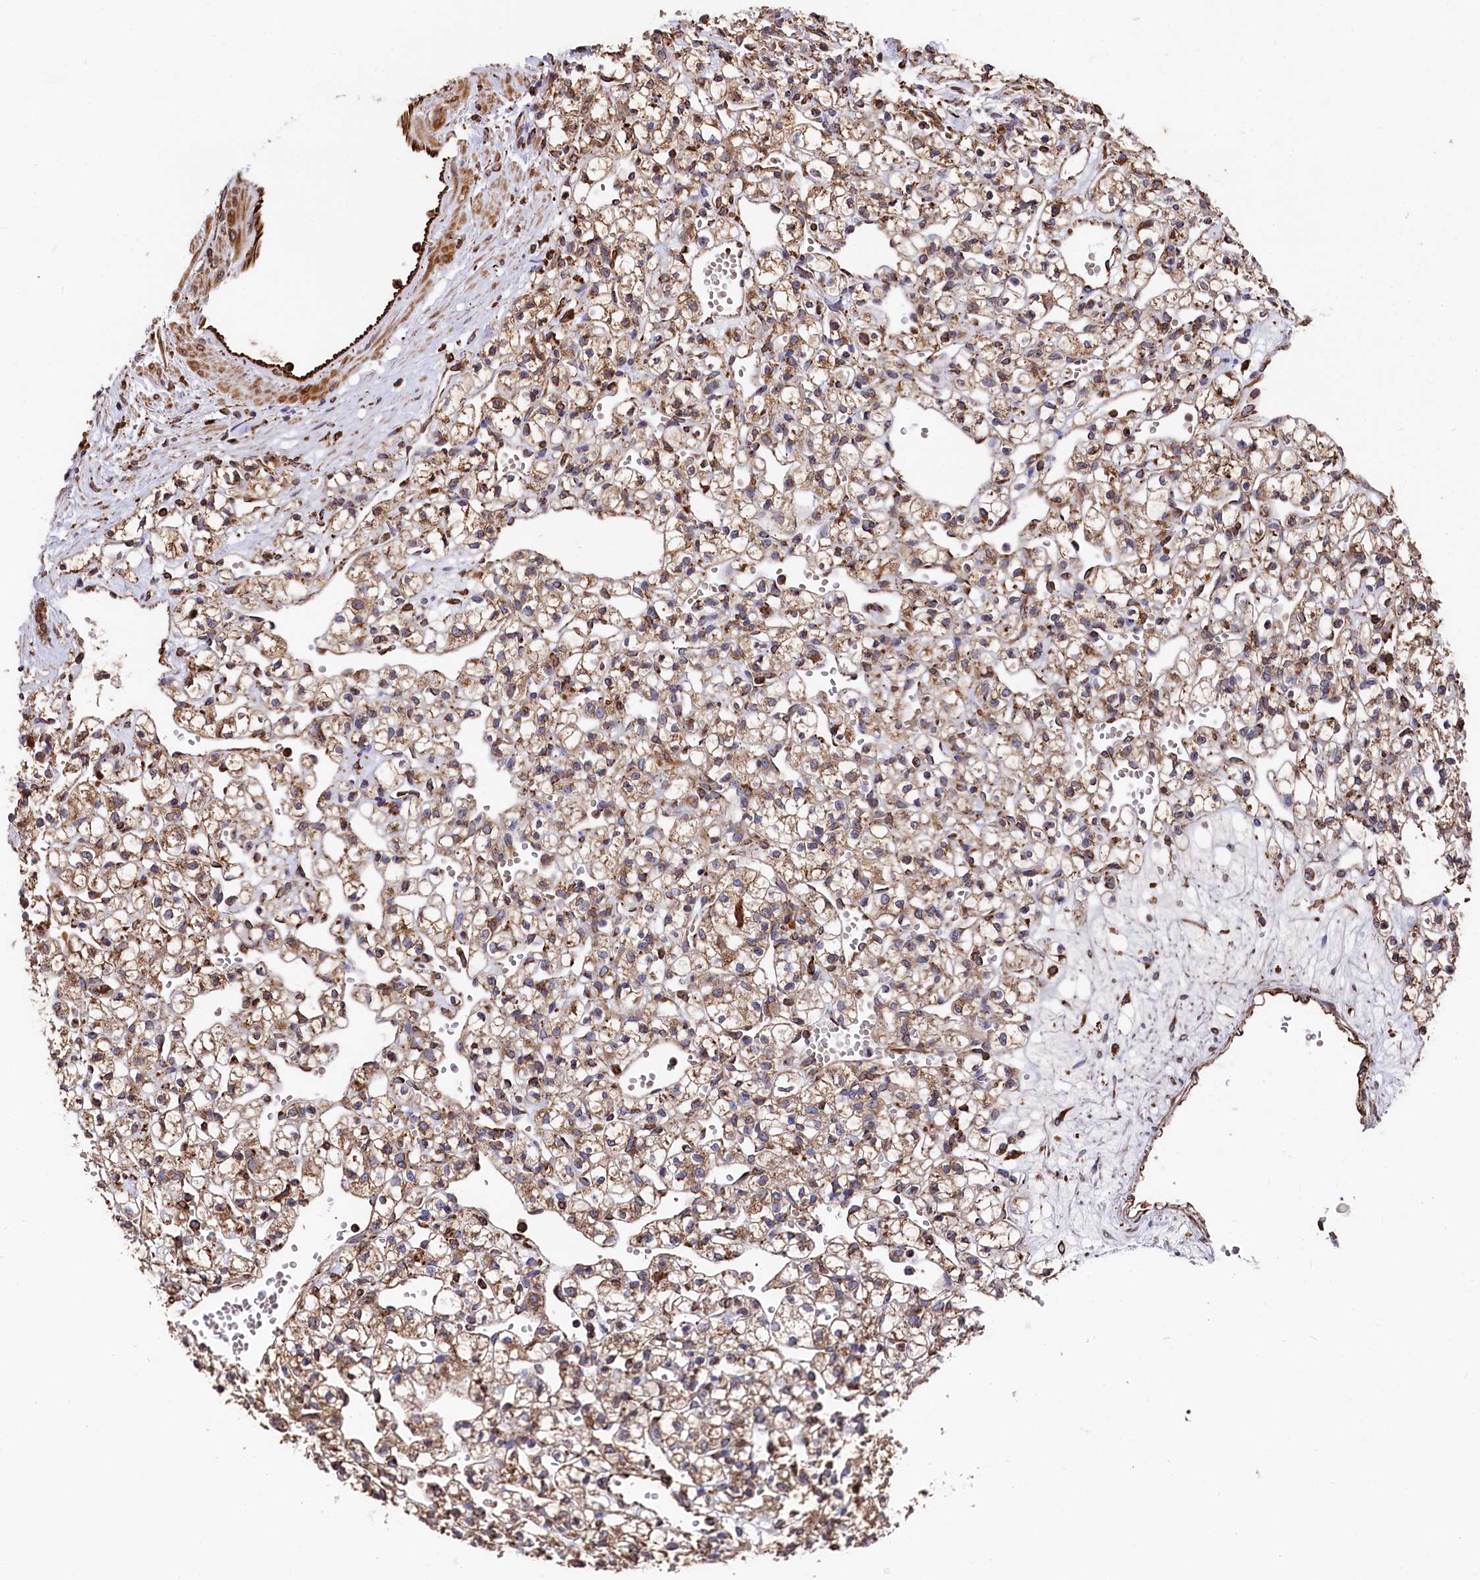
{"staining": {"intensity": "weak", "quantity": ">75%", "location": "cytoplasmic/membranous"}, "tissue": "renal cancer", "cell_type": "Tumor cells", "image_type": "cancer", "snomed": [{"axis": "morphology", "description": "Adenocarcinoma, NOS"}, {"axis": "topography", "description": "Kidney"}], "caption": "Human renal adenocarcinoma stained with a brown dye reveals weak cytoplasmic/membranous positive expression in about >75% of tumor cells.", "gene": "NEURL1B", "patient": {"sex": "female", "age": 59}}